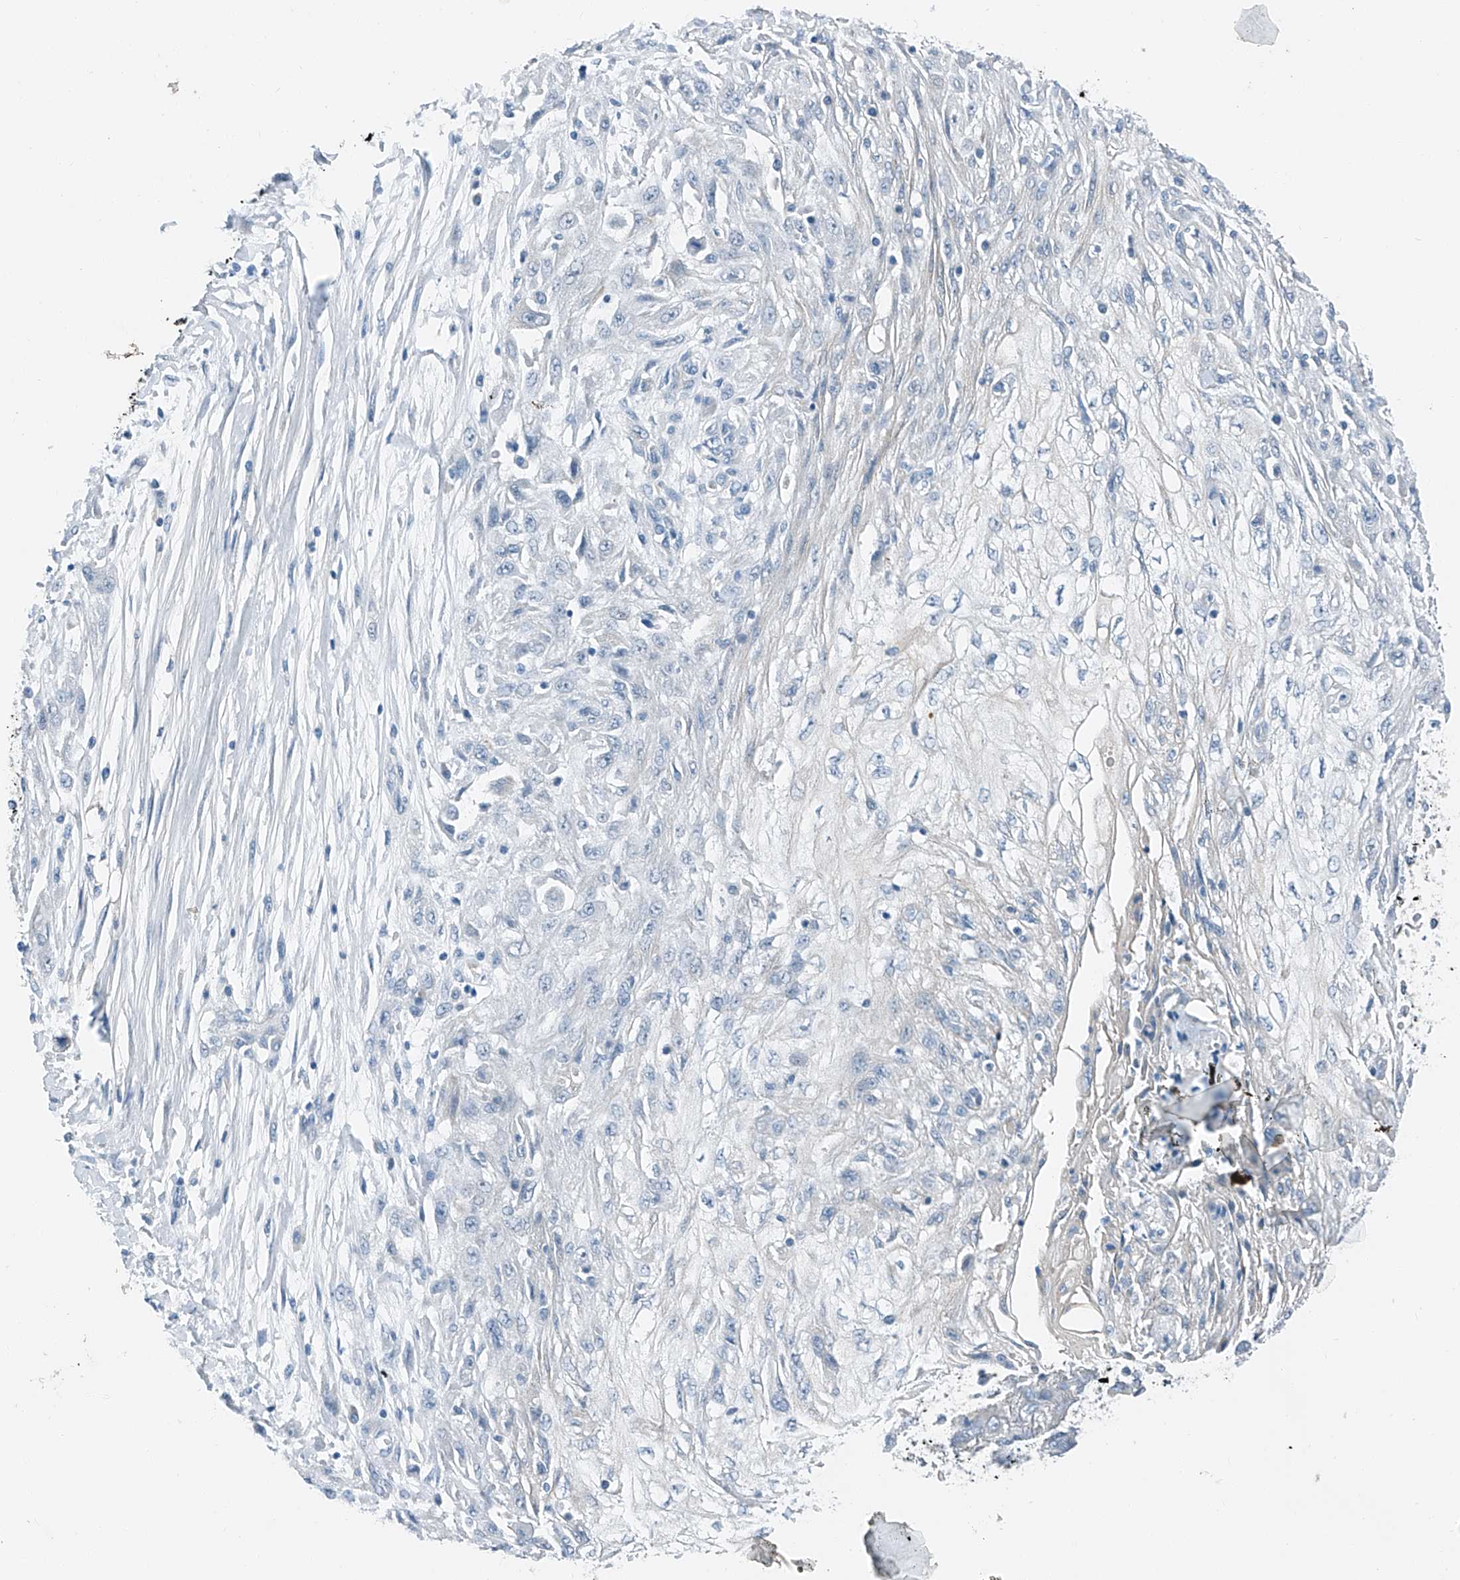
{"staining": {"intensity": "negative", "quantity": "none", "location": "none"}, "tissue": "skin cancer", "cell_type": "Tumor cells", "image_type": "cancer", "snomed": [{"axis": "morphology", "description": "Squamous cell carcinoma, NOS"}, {"axis": "morphology", "description": "Squamous cell carcinoma, metastatic, NOS"}, {"axis": "topography", "description": "Skin"}, {"axis": "topography", "description": "Lymph node"}], "caption": "Immunohistochemistry image of human skin cancer (metastatic squamous cell carcinoma) stained for a protein (brown), which exhibits no expression in tumor cells.", "gene": "MDGA1", "patient": {"sex": "male", "age": 75}}